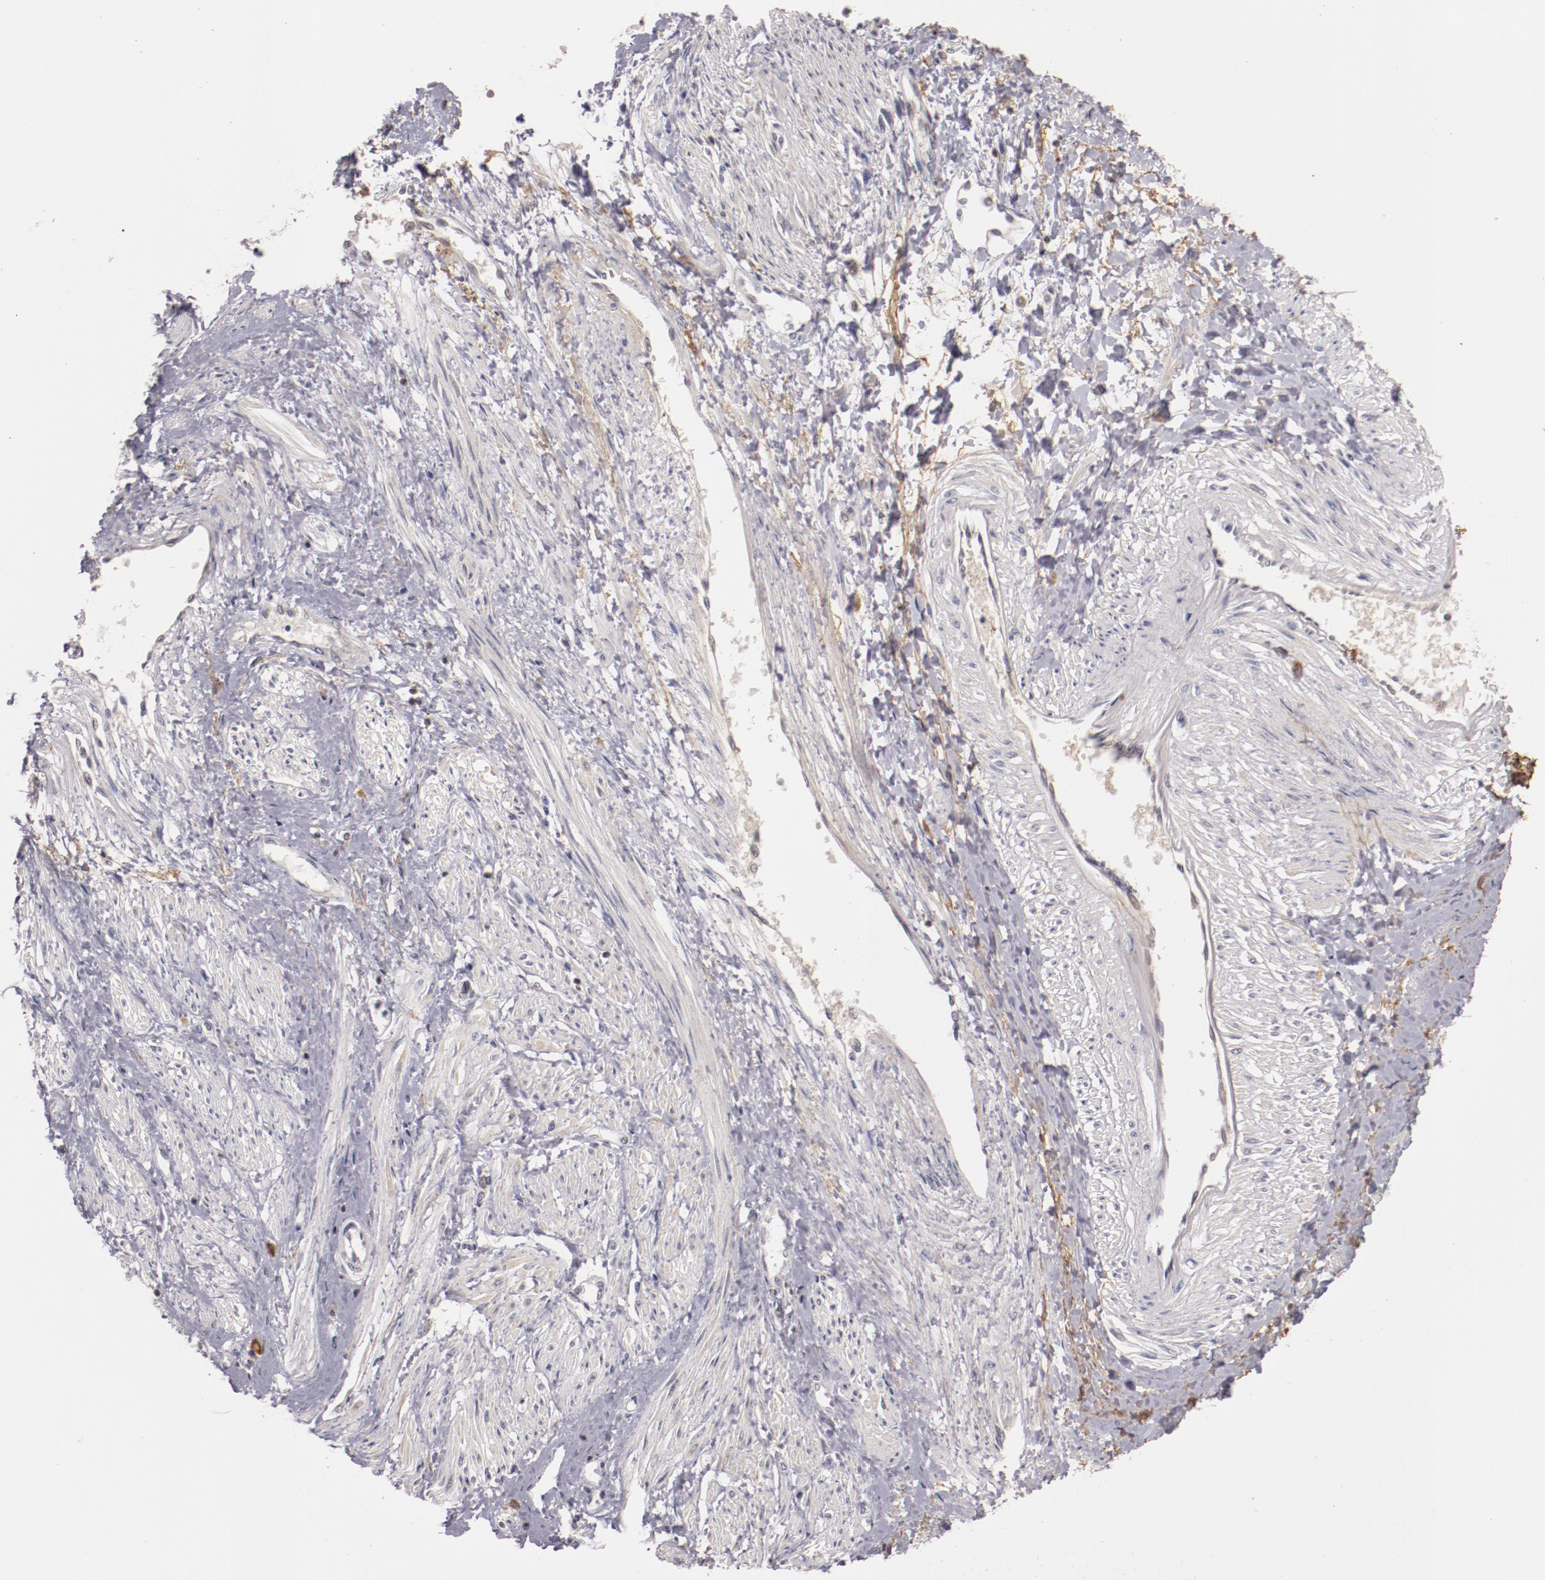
{"staining": {"intensity": "weak", "quantity": "<25%", "location": "cytoplasmic/membranous"}, "tissue": "smooth muscle", "cell_type": "Smooth muscle cells", "image_type": "normal", "snomed": [{"axis": "morphology", "description": "Normal tissue, NOS"}, {"axis": "topography", "description": "Smooth muscle"}, {"axis": "topography", "description": "Uterus"}], "caption": "Smooth muscle cells show no significant staining in normal smooth muscle. Nuclei are stained in blue.", "gene": "MBL2", "patient": {"sex": "female", "age": 39}}